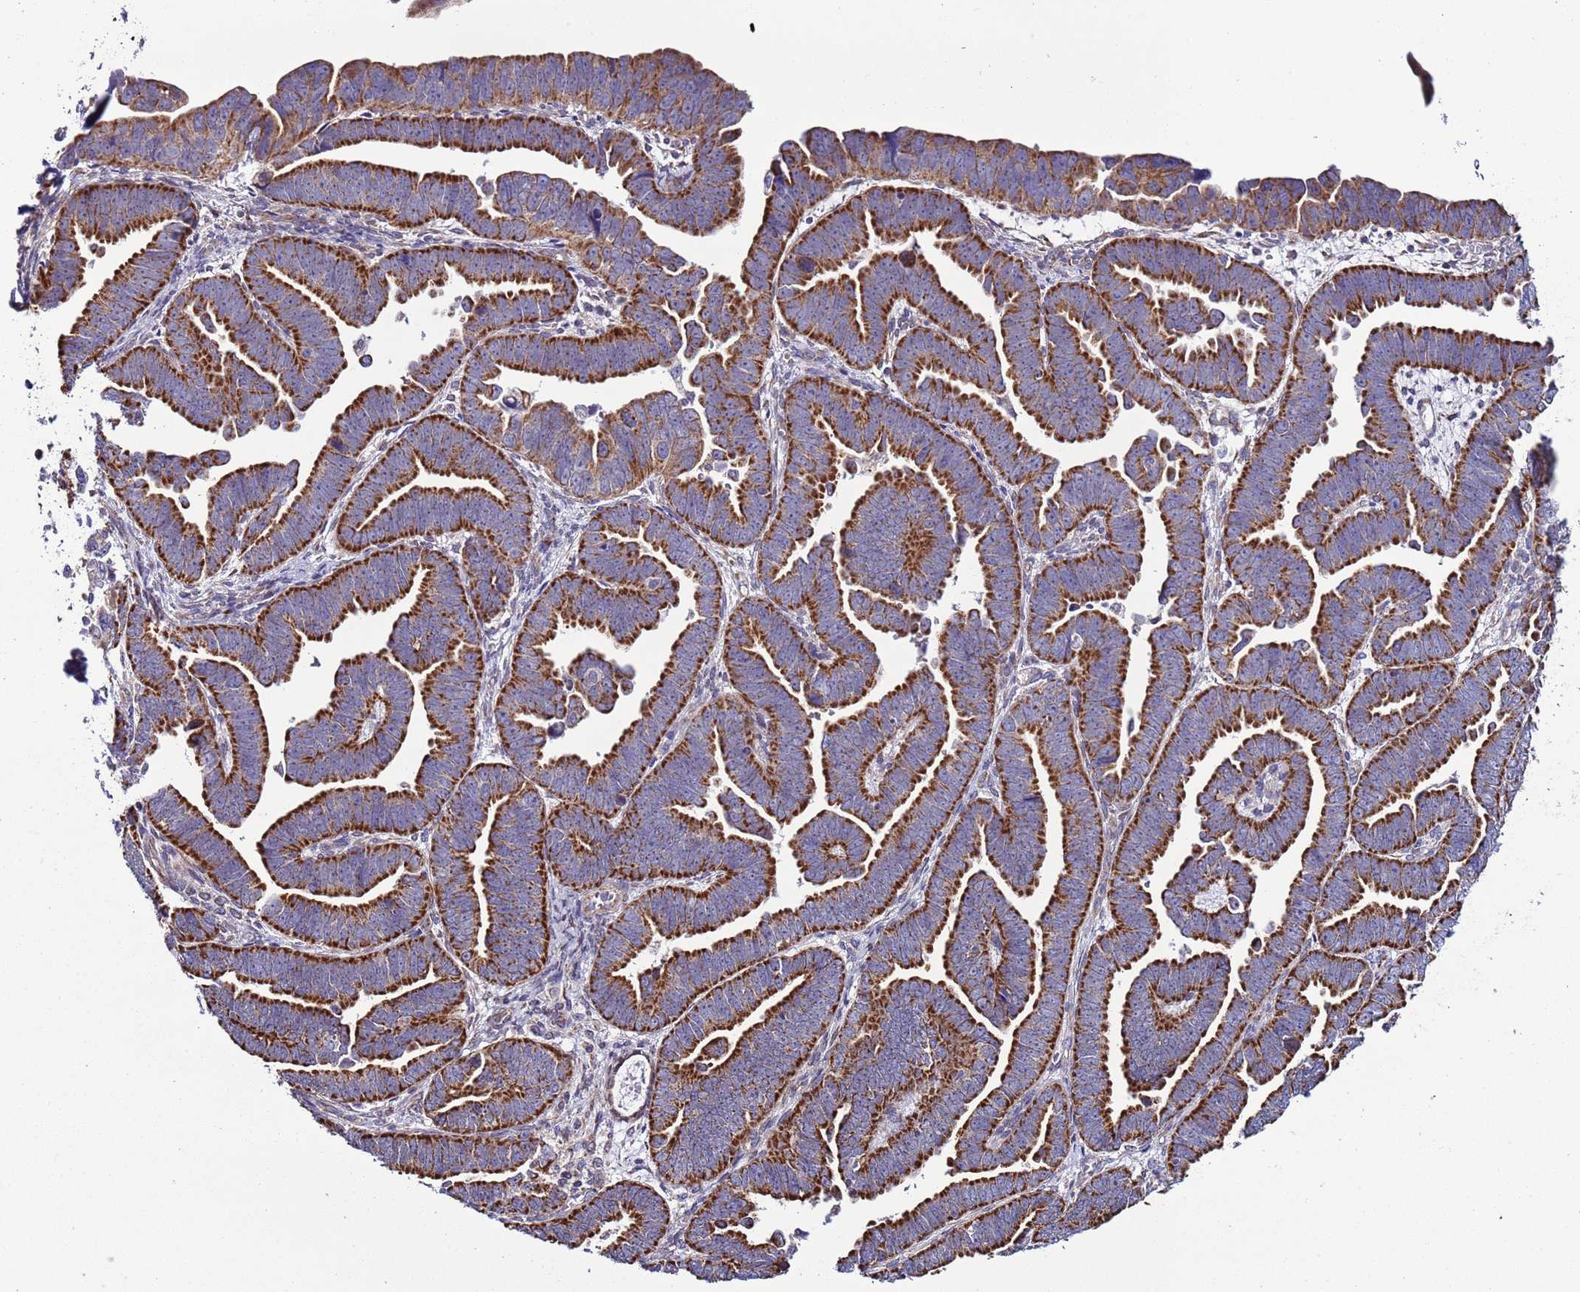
{"staining": {"intensity": "strong", "quantity": ">75%", "location": "cytoplasmic/membranous"}, "tissue": "endometrial cancer", "cell_type": "Tumor cells", "image_type": "cancer", "snomed": [{"axis": "morphology", "description": "Adenocarcinoma, NOS"}, {"axis": "topography", "description": "Endometrium"}], "caption": "Immunohistochemistry (DAB) staining of endometrial adenocarcinoma reveals strong cytoplasmic/membranous protein staining in approximately >75% of tumor cells. (DAB (3,3'-diaminobenzidine) = brown stain, brightfield microscopy at high magnification).", "gene": "AHI1", "patient": {"sex": "female", "age": 75}}